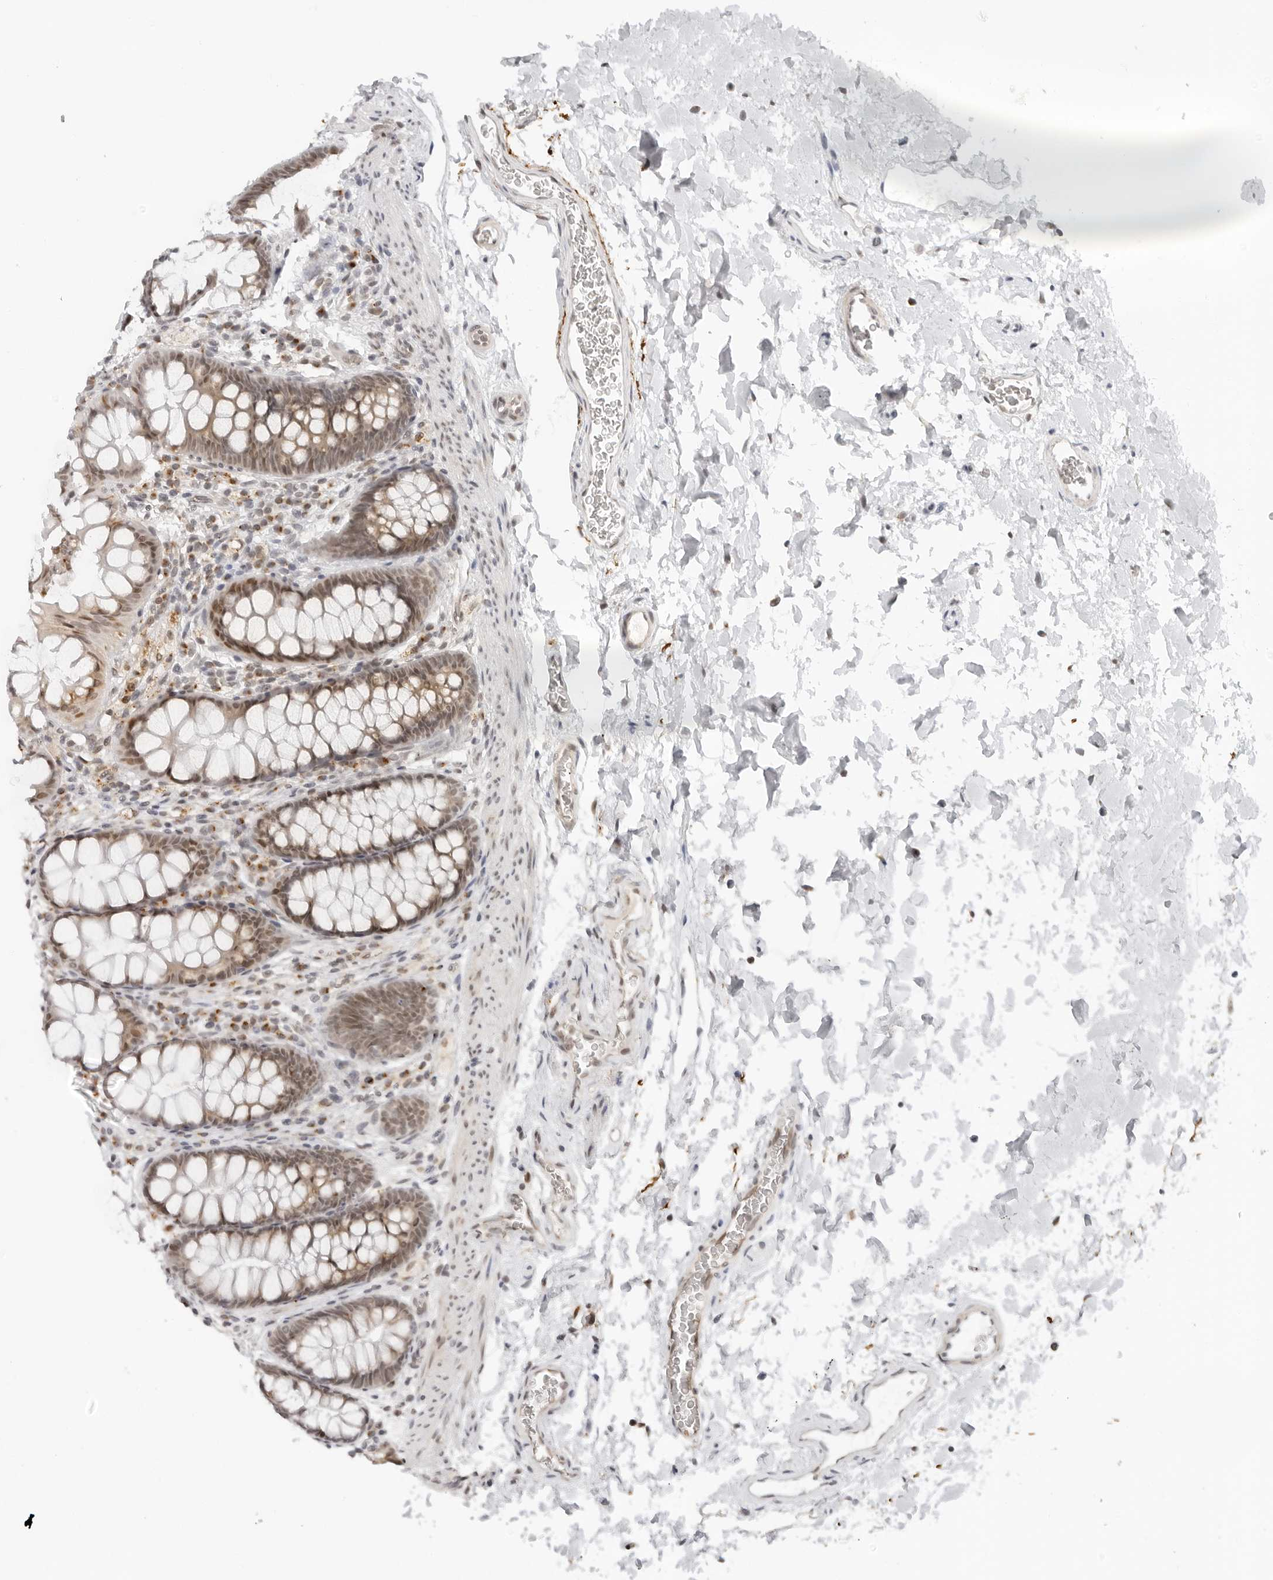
{"staining": {"intensity": "weak", "quantity": "<25%", "location": "cytoplasmic/membranous"}, "tissue": "colon", "cell_type": "Endothelial cells", "image_type": "normal", "snomed": [{"axis": "morphology", "description": "Normal tissue, NOS"}, {"axis": "topography", "description": "Colon"}], "caption": "This is a histopathology image of immunohistochemistry (IHC) staining of normal colon, which shows no expression in endothelial cells. (DAB (3,3'-diaminobenzidine) immunohistochemistry with hematoxylin counter stain).", "gene": "TOX4", "patient": {"sex": "female", "age": 62}}